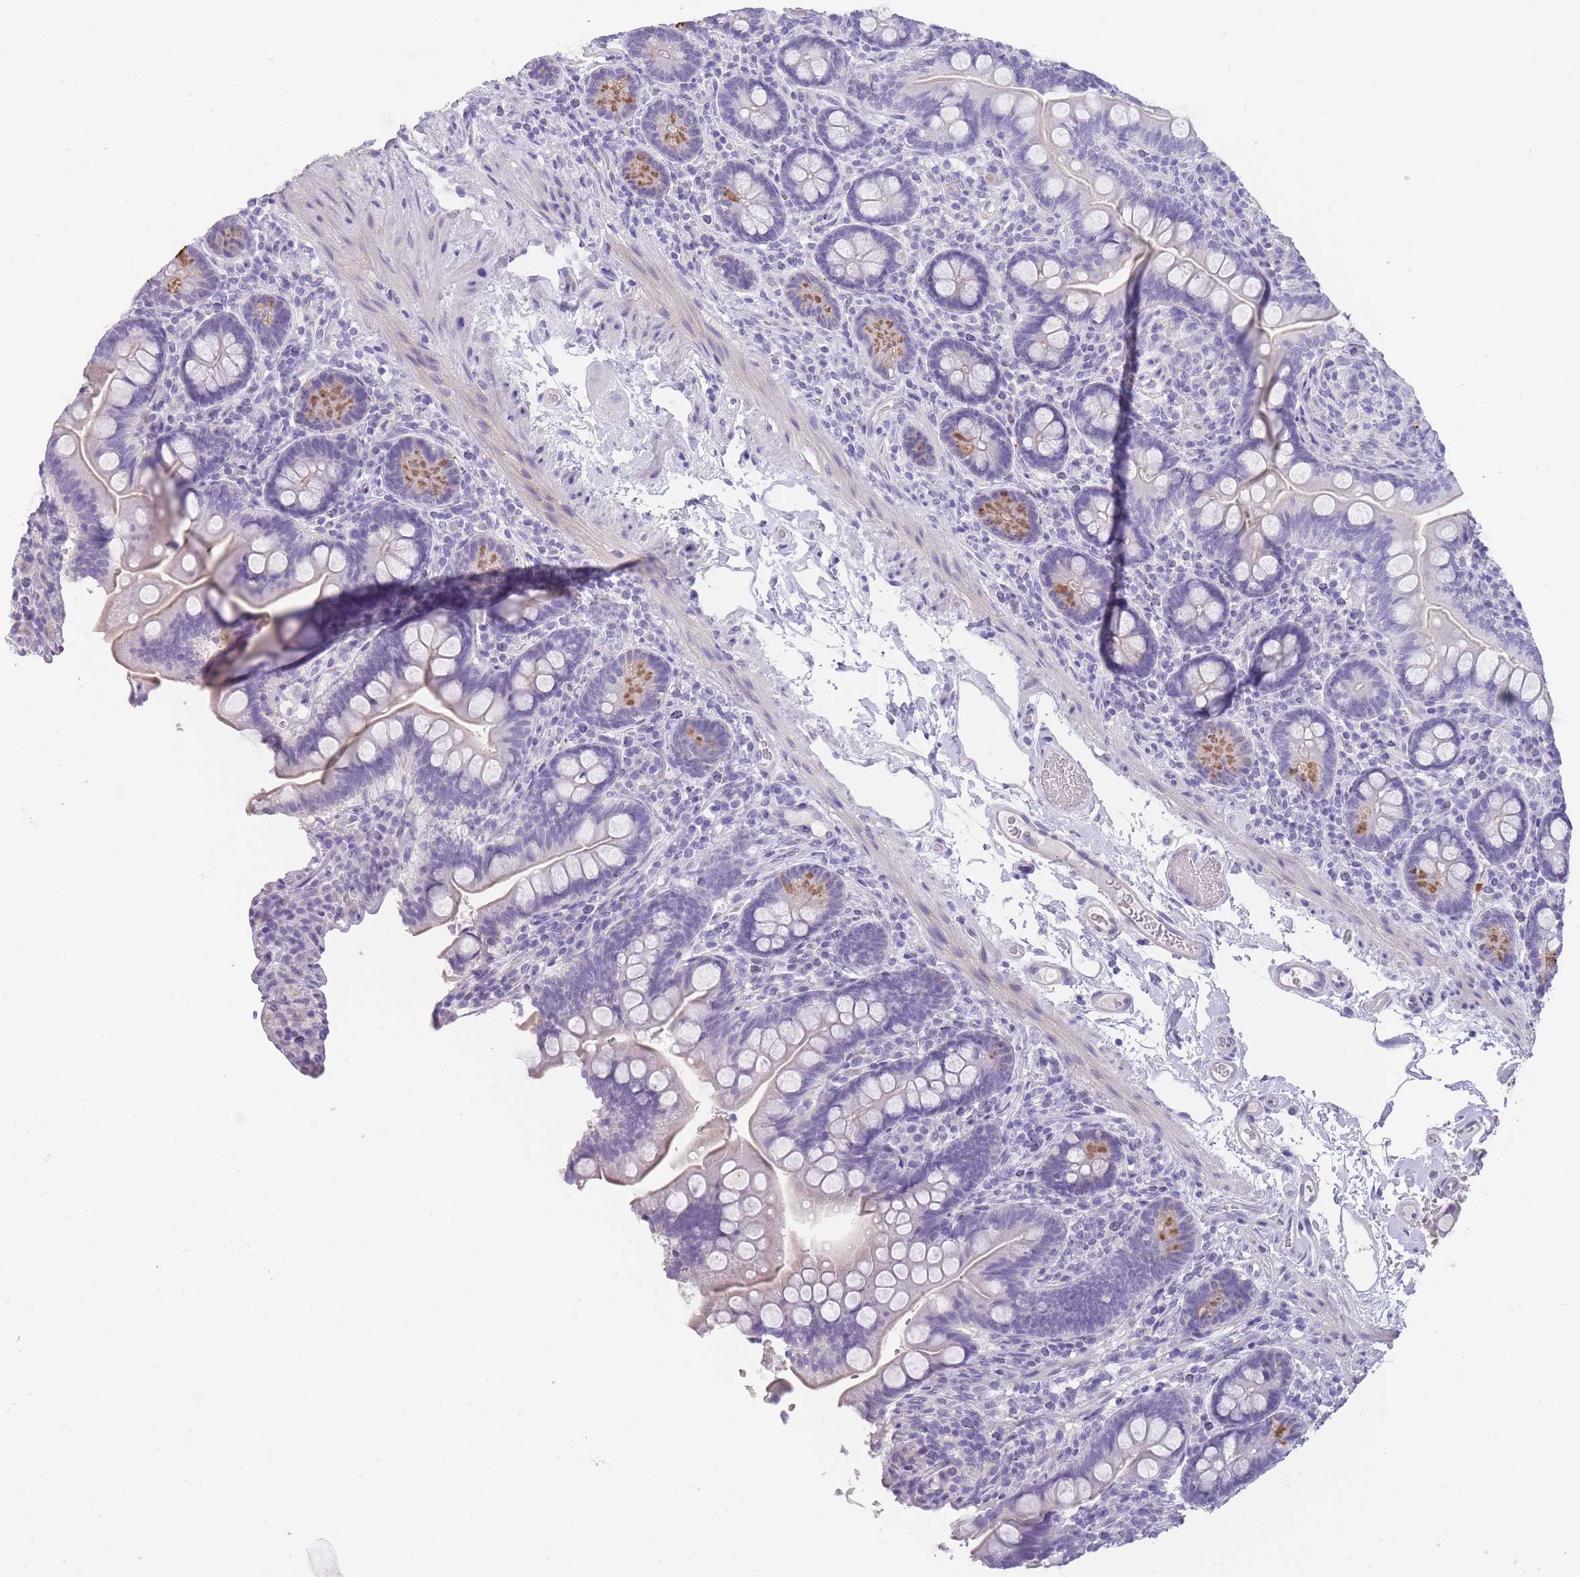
{"staining": {"intensity": "moderate", "quantity": "<25%", "location": "cytoplasmic/membranous"}, "tissue": "small intestine", "cell_type": "Glandular cells", "image_type": "normal", "snomed": [{"axis": "morphology", "description": "Normal tissue, NOS"}, {"axis": "topography", "description": "Small intestine"}], "caption": "High-power microscopy captured an immunohistochemistry (IHC) photomicrograph of unremarkable small intestine, revealing moderate cytoplasmic/membranous expression in about <25% of glandular cells.", "gene": "TCP11X1", "patient": {"sex": "female", "age": 64}}